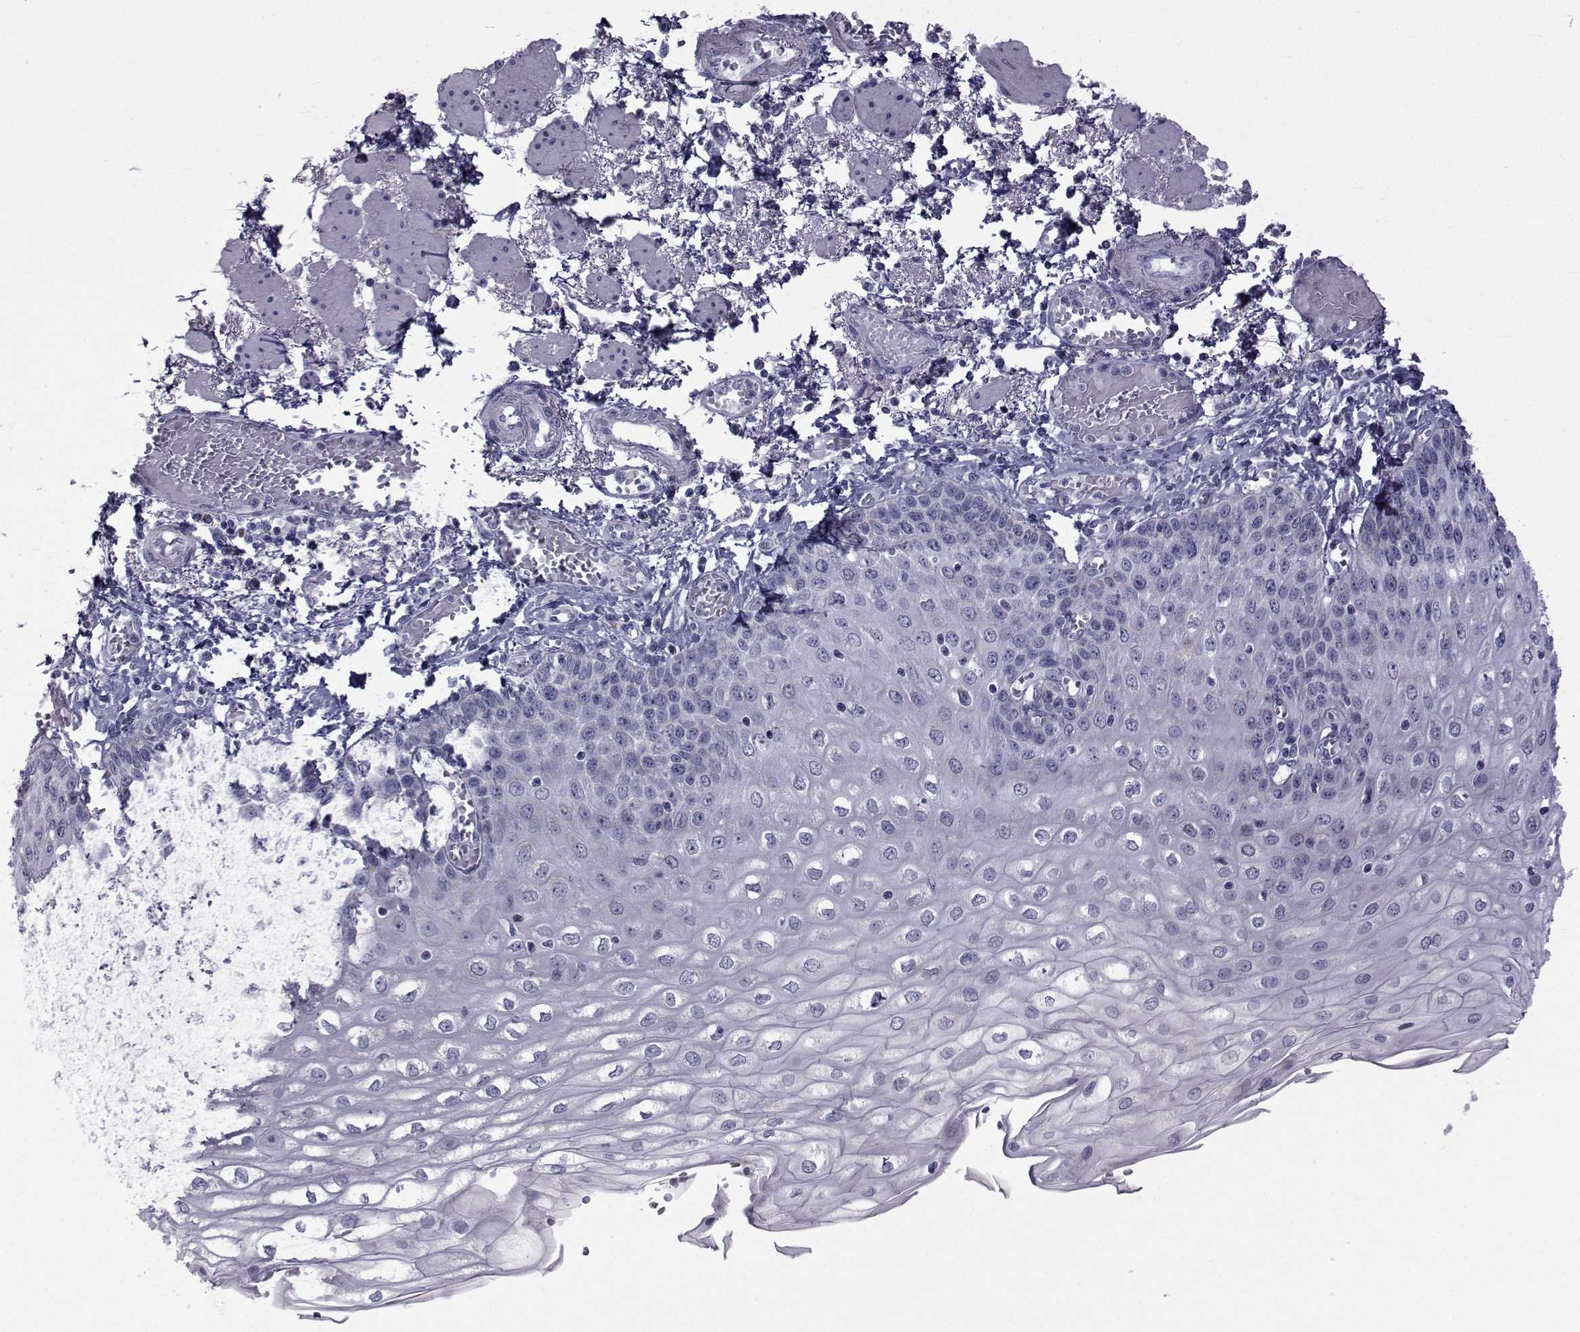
{"staining": {"intensity": "negative", "quantity": "none", "location": "none"}, "tissue": "esophagus", "cell_type": "Squamous epithelial cells", "image_type": "normal", "snomed": [{"axis": "morphology", "description": "Normal tissue, NOS"}, {"axis": "morphology", "description": "Adenocarcinoma, NOS"}, {"axis": "topography", "description": "Esophagus"}], "caption": "This is an IHC image of benign esophagus. There is no positivity in squamous epithelial cells.", "gene": "FDXR", "patient": {"sex": "male", "age": 81}}